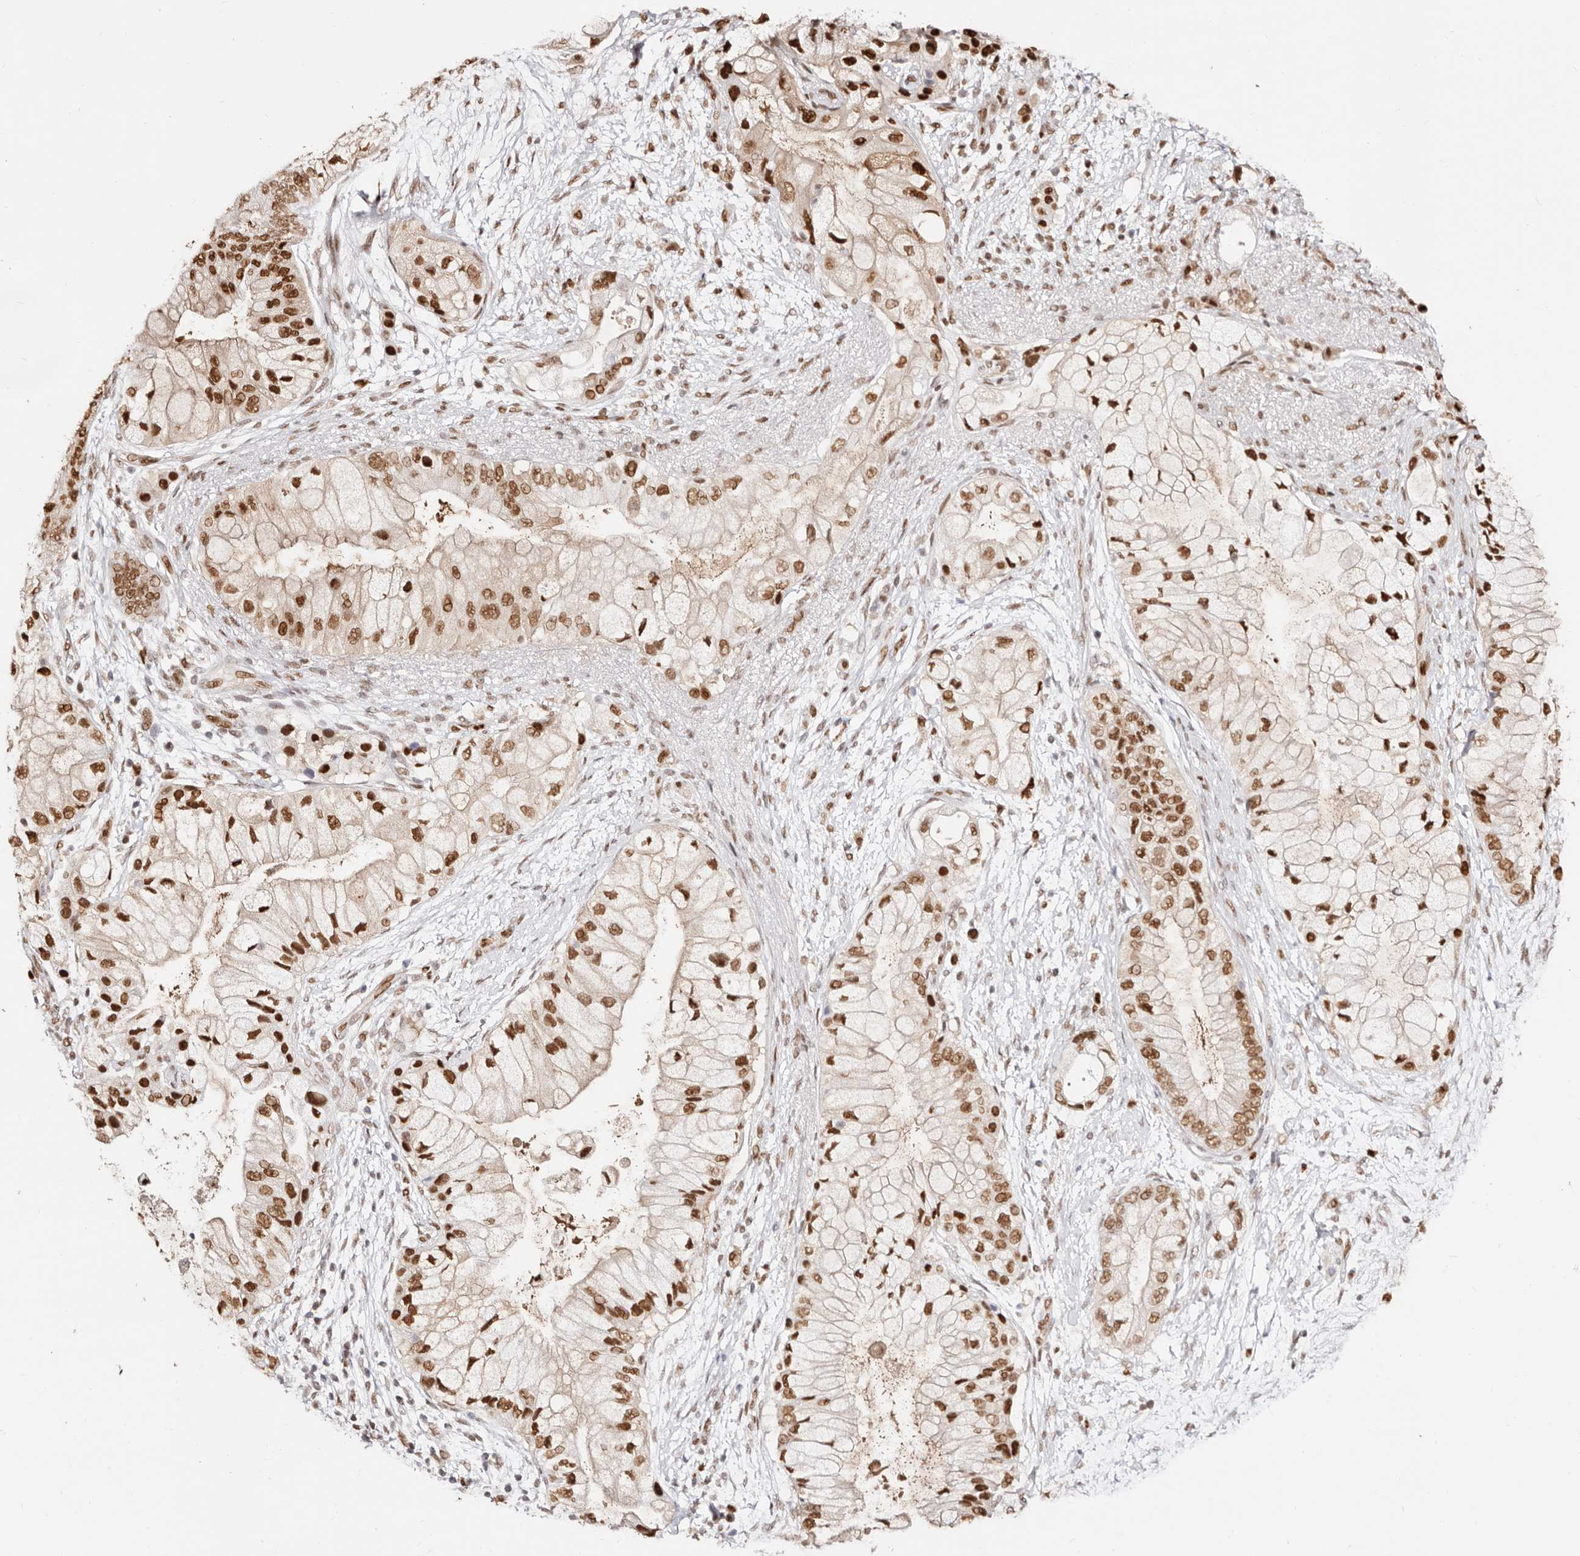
{"staining": {"intensity": "strong", "quantity": ">75%", "location": "nuclear"}, "tissue": "pancreatic cancer", "cell_type": "Tumor cells", "image_type": "cancer", "snomed": [{"axis": "morphology", "description": "Adenocarcinoma, NOS"}, {"axis": "topography", "description": "Pancreas"}], "caption": "Immunohistochemical staining of pancreatic adenocarcinoma reveals strong nuclear protein expression in approximately >75% of tumor cells. The staining is performed using DAB brown chromogen to label protein expression. The nuclei are counter-stained blue using hematoxylin.", "gene": "TKT", "patient": {"sex": "male", "age": 53}}